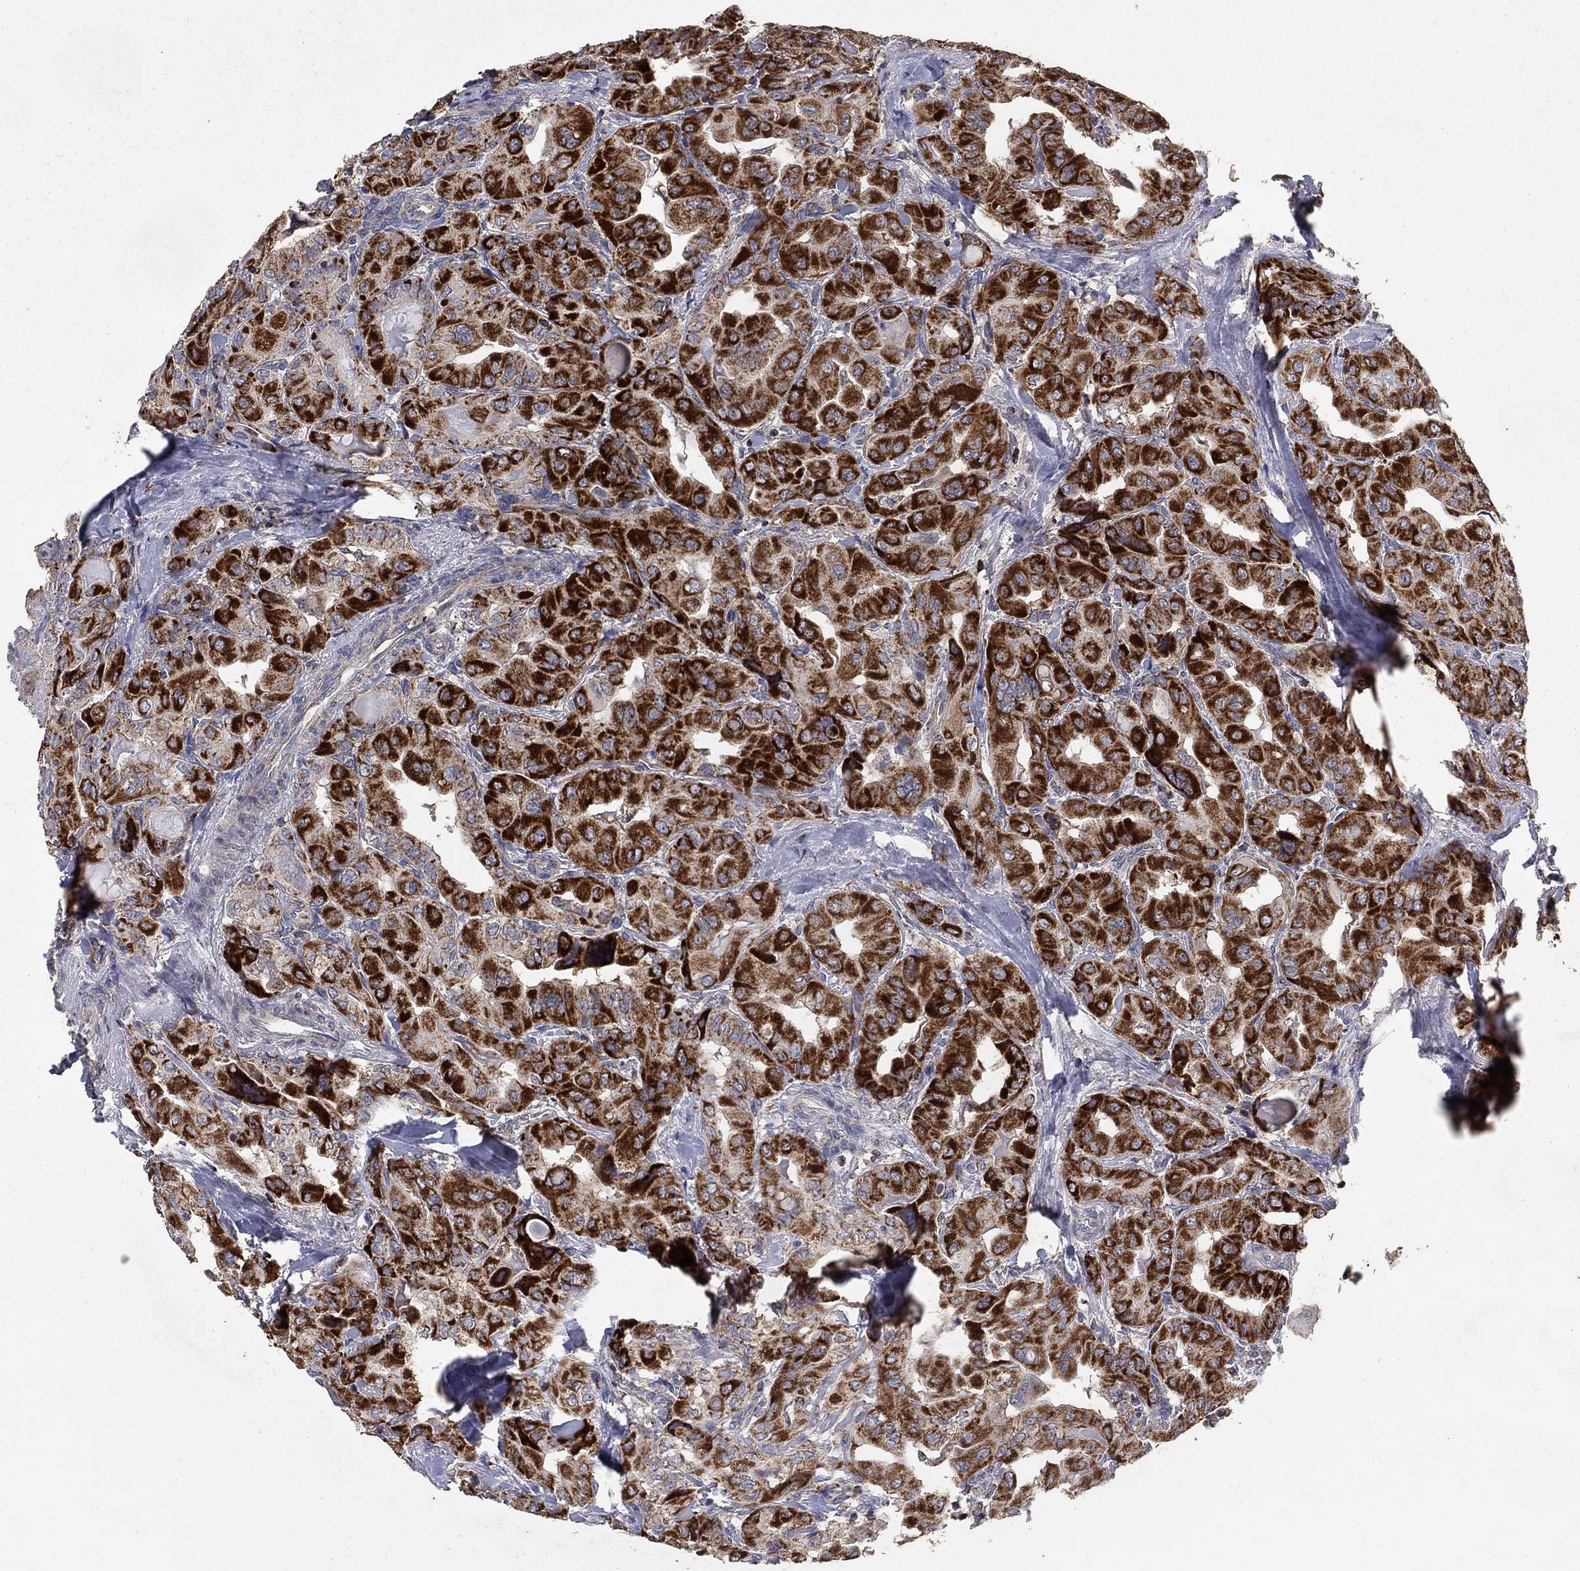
{"staining": {"intensity": "strong", "quantity": ">75%", "location": "cytoplasmic/membranous"}, "tissue": "thyroid cancer", "cell_type": "Tumor cells", "image_type": "cancer", "snomed": [{"axis": "morphology", "description": "Normal tissue, NOS"}, {"axis": "morphology", "description": "Papillary adenocarcinoma, NOS"}, {"axis": "topography", "description": "Thyroid gland"}], "caption": "This histopathology image shows papillary adenocarcinoma (thyroid) stained with immunohistochemistry to label a protein in brown. The cytoplasmic/membranous of tumor cells show strong positivity for the protein. Nuclei are counter-stained blue.", "gene": "GPSM1", "patient": {"sex": "female", "age": 66}}